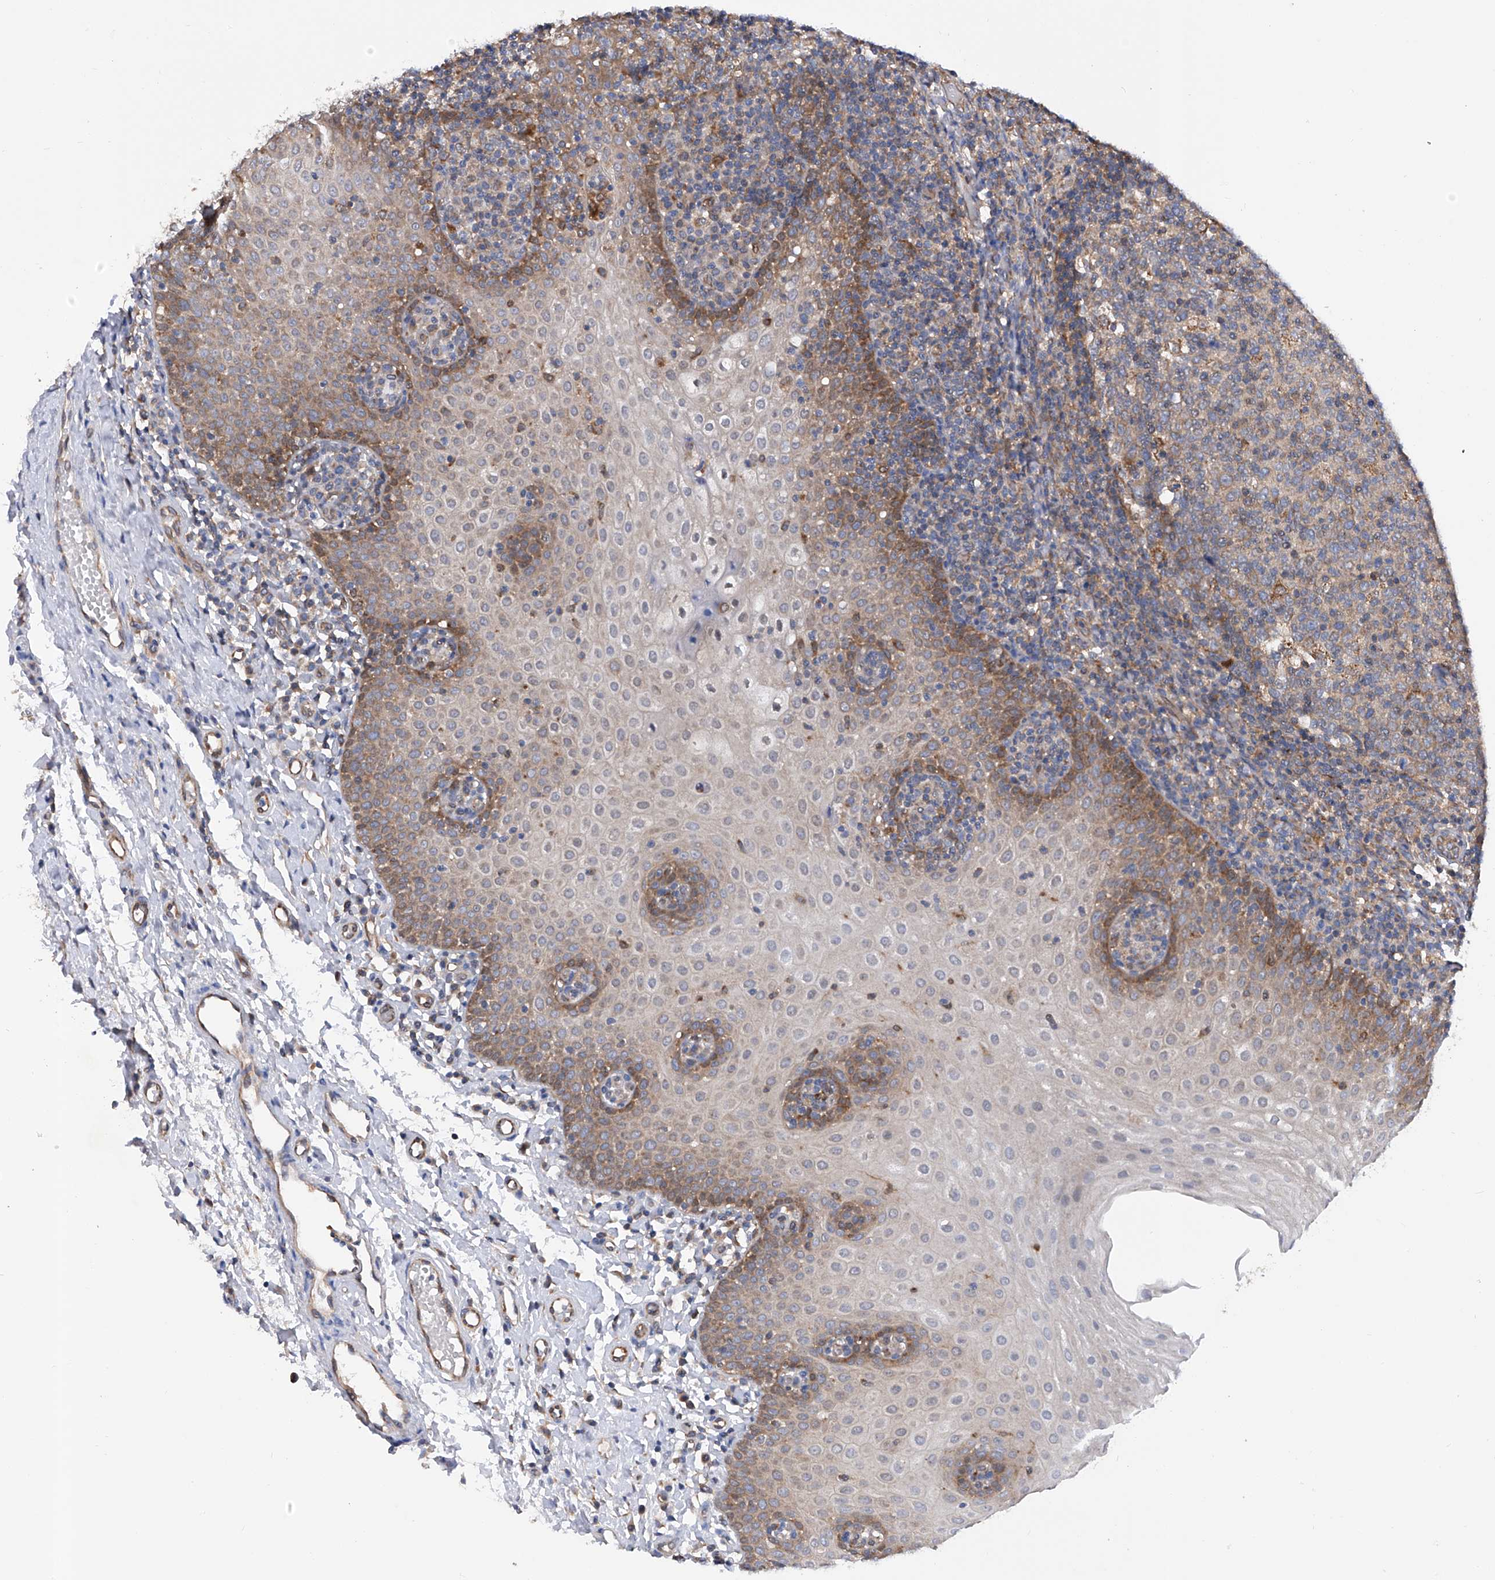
{"staining": {"intensity": "moderate", "quantity": "<25%", "location": "cytoplasmic/membranous"}, "tissue": "tonsil", "cell_type": "Germinal center cells", "image_type": "normal", "snomed": [{"axis": "morphology", "description": "Normal tissue, NOS"}, {"axis": "topography", "description": "Tonsil"}], "caption": "High-power microscopy captured an immunohistochemistry (IHC) micrograph of benign tonsil, revealing moderate cytoplasmic/membranous staining in approximately <25% of germinal center cells.", "gene": "SPATA20", "patient": {"sex": "female", "age": 19}}